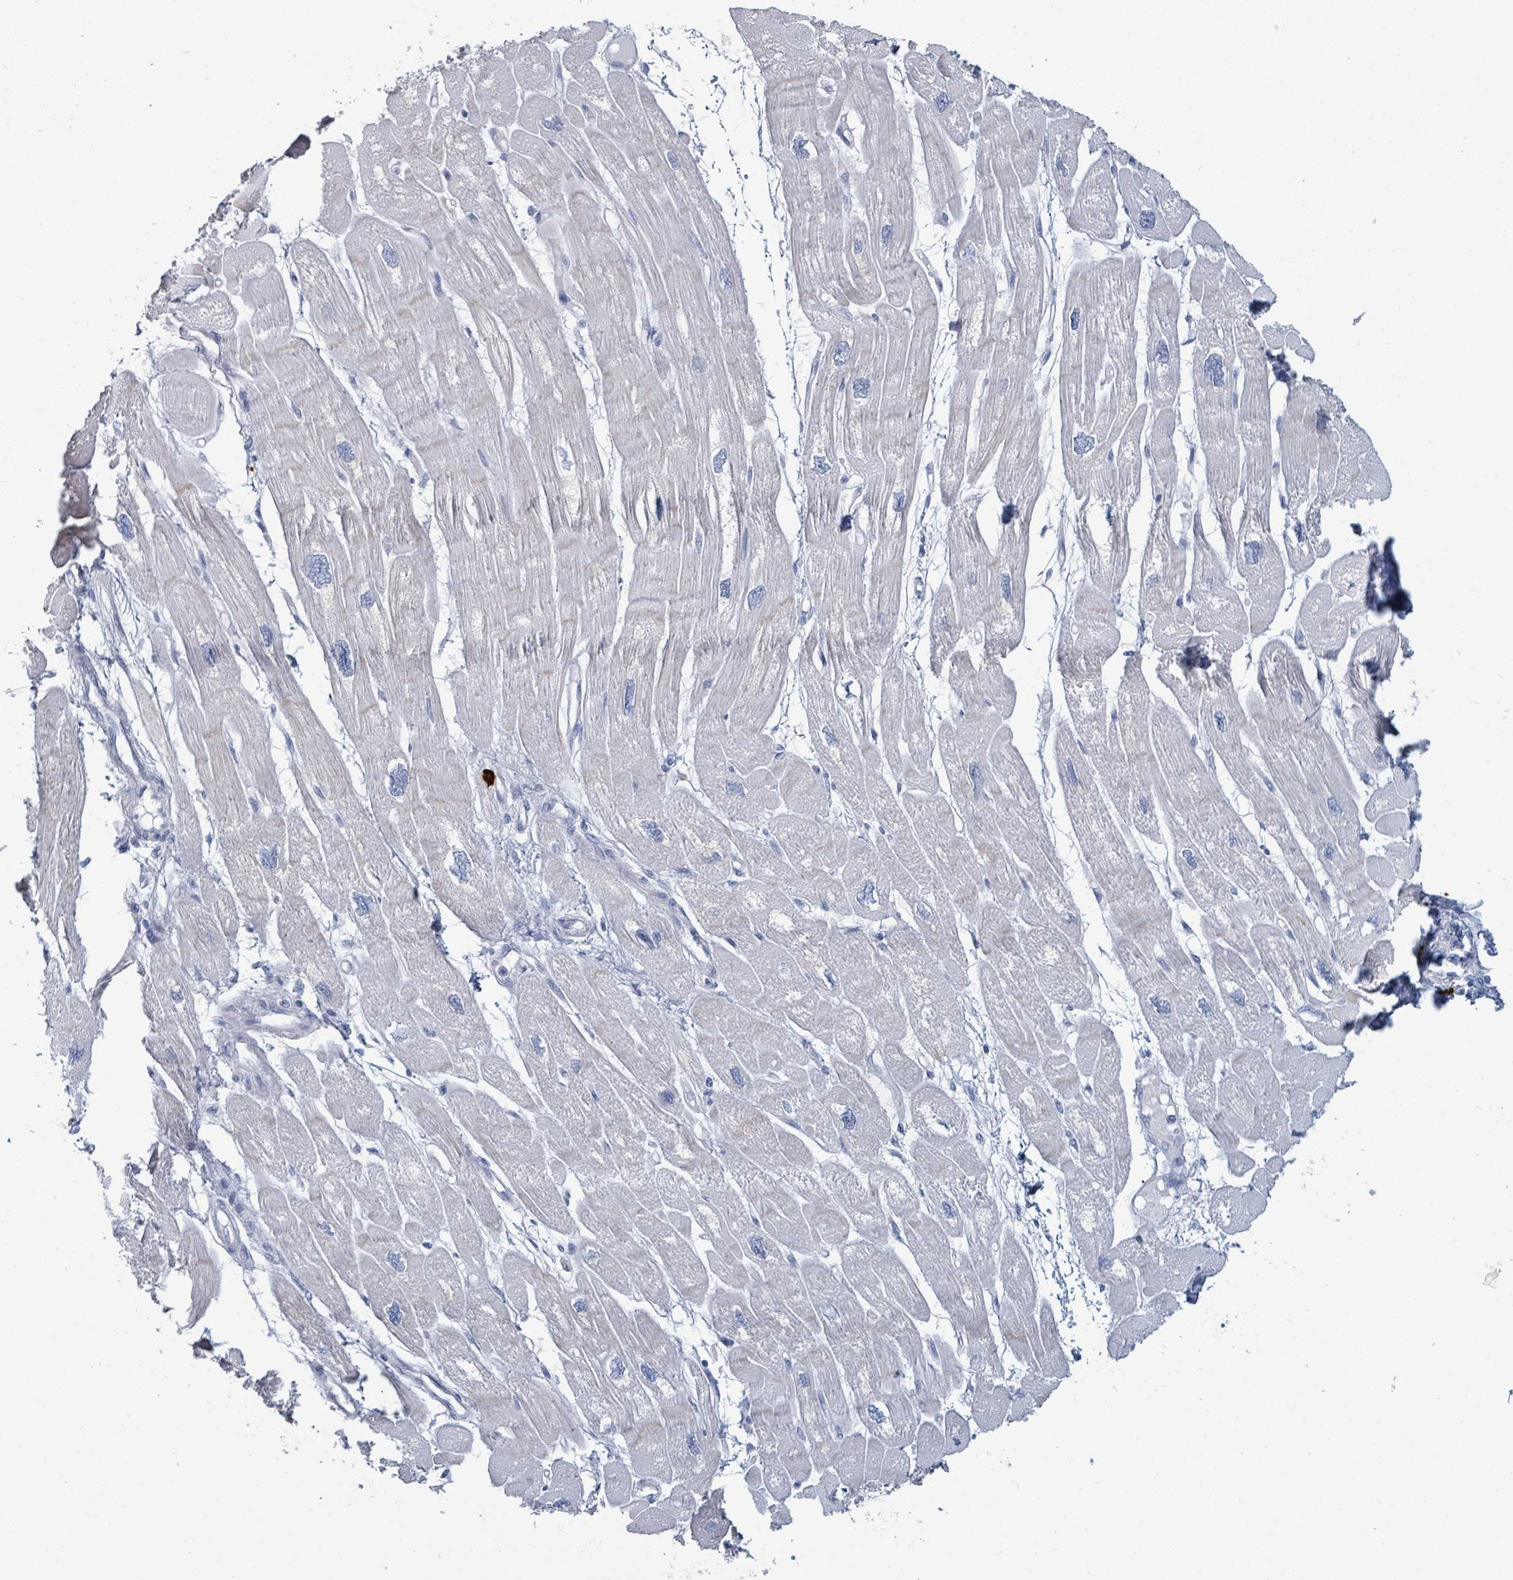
{"staining": {"intensity": "weak", "quantity": "<25%", "location": "cytoplasmic/membranous"}, "tissue": "heart muscle", "cell_type": "Cardiomyocytes", "image_type": "normal", "snomed": [{"axis": "morphology", "description": "Normal tissue, NOS"}, {"axis": "topography", "description": "Heart"}], "caption": "An immunohistochemistry (IHC) photomicrograph of unremarkable heart muscle is shown. There is no staining in cardiomyocytes of heart muscle. (DAB immunohistochemistry (IHC), high magnification).", "gene": "VPS13D", "patient": {"sex": "male", "age": 42}}